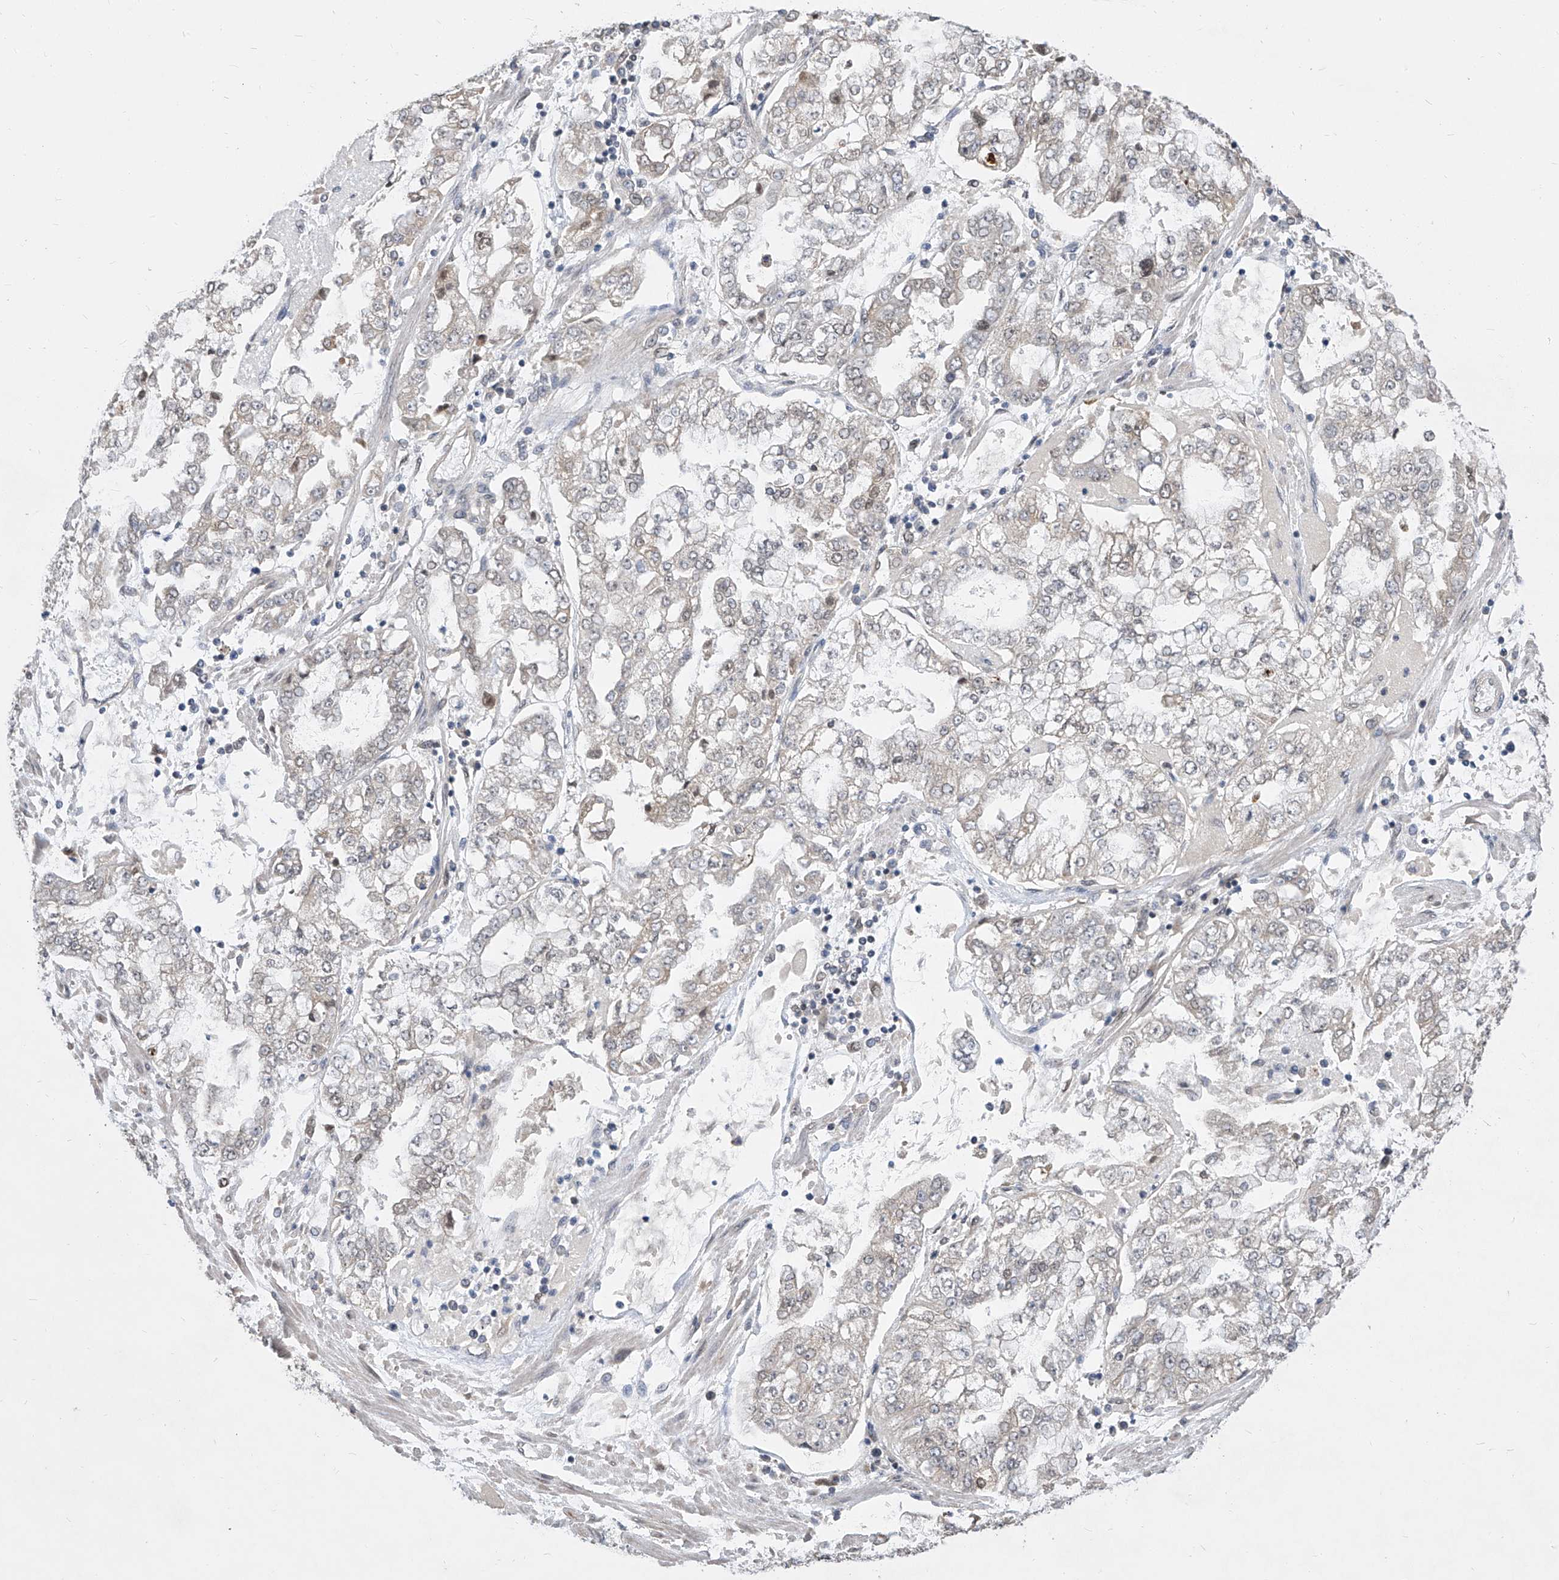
{"staining": {"intensity": "weak", "quantity": "25%-75%", "location": "cytoplasmic/membranous"}, "tissue": "stomach cancer", "cell_type": "Tumor cells", "image_type": "cancer", "snomed": [{"axis": "morphology", "description": "Adenocarcinoma, NOS"}, {"axis": "topography", "description": "Stomach"}], "caption": "DAB (3,3'-diaminobenzidine) immunohistochemical staining of stomach cancer displays weak cytoplasmic/membranous protein staining in about 25%-75% of tumor cells.", "gene": "CETN2", "patient": {"sex": "male", "age": 76}}